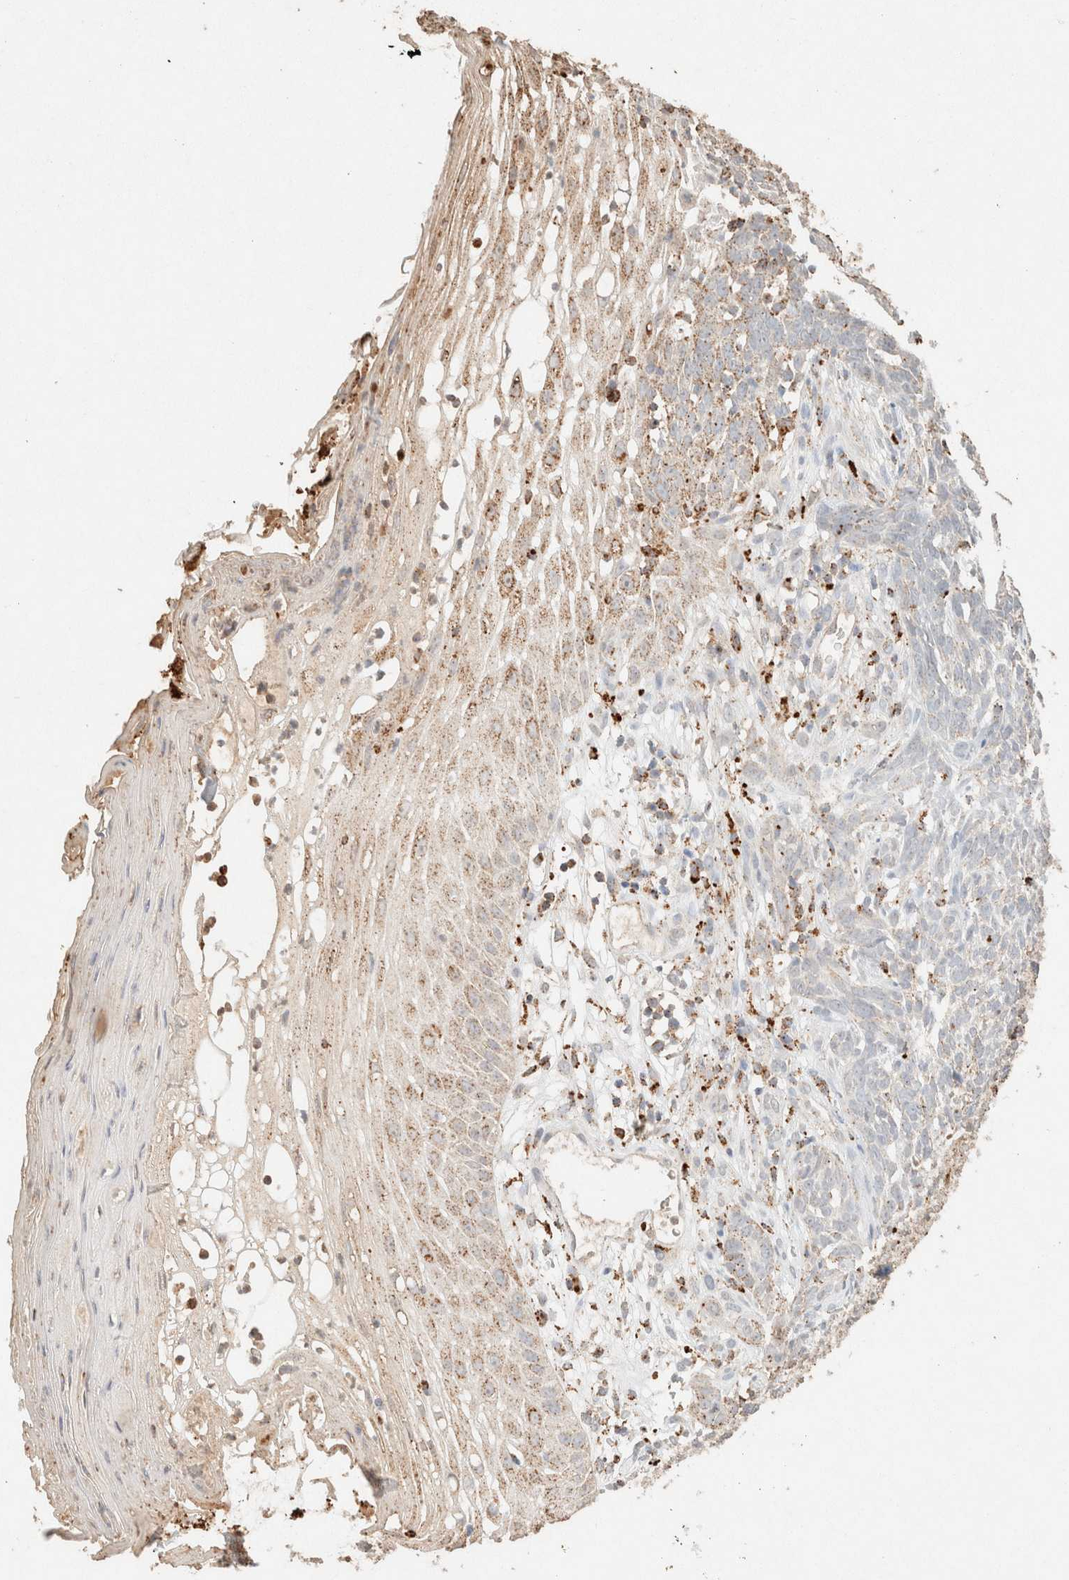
{"staining": {"intensity": "weak", "quantity": "25%-75%", "location": "cytoplasmic/membranous"}, "tissue": "skin cancer", "cell_type": "Tumor cells", "image_type": "cancer", "snomed": [{"axis": "morphology", "description": "Basal cell carcinoma"}, {"axis": "topography", "description": "Skin"}], "caption": "Immunohistochemistry (IHC) of basal cell carcinoma (skin) exhibits low levels of weak cytoplasmic/membranous positivity in about 25%-75% of tumor cells.", "gene": "CTSC", "patient": {"sex": "female", "age": 84}}